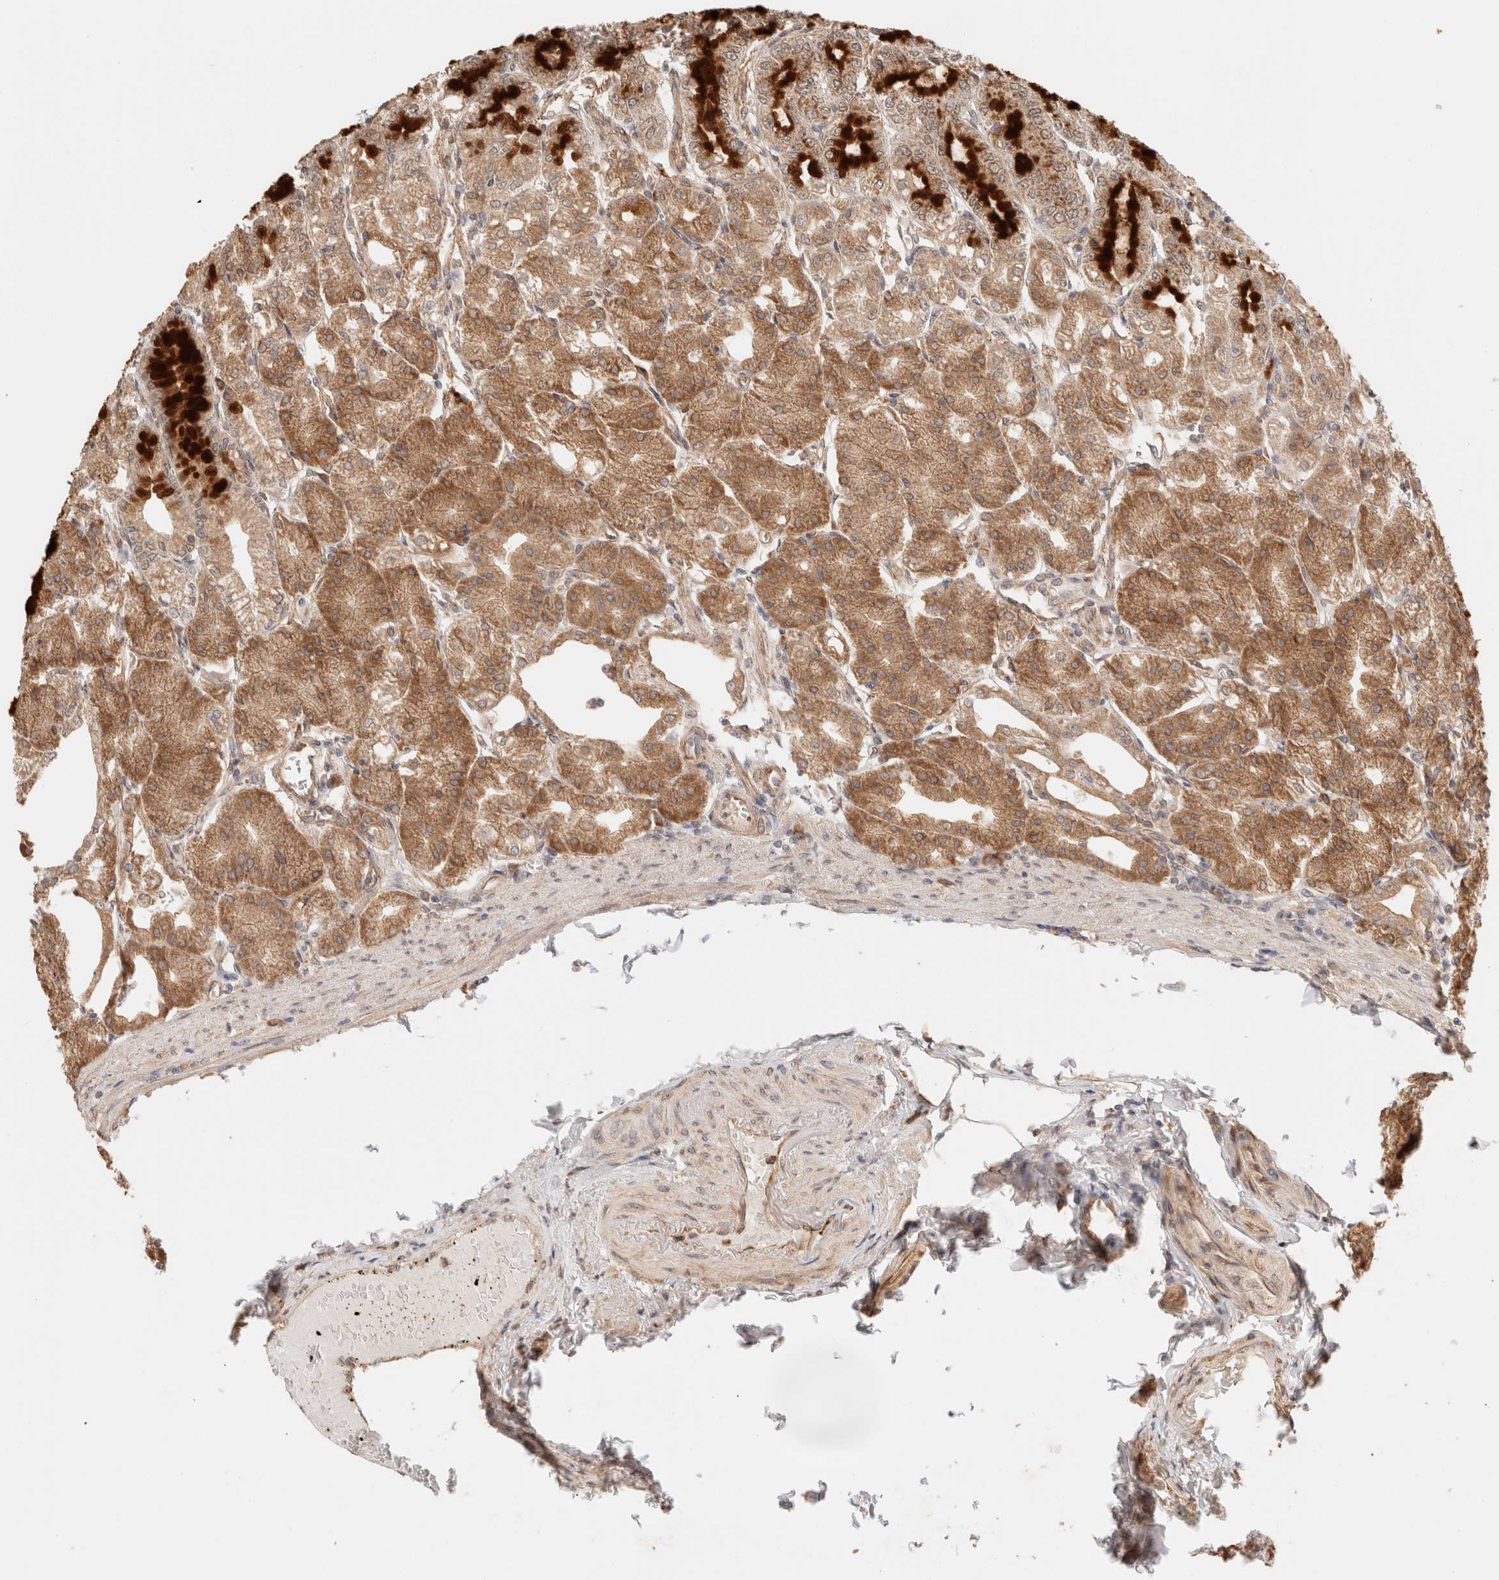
{"staining": {"intensity": "strong", "quantity": ">75%", "location": "cytoplasmic/membranous,nuclear"}, "tissue": "stomach", "cell_type": "Glandular cells", "image_type": "normal", "snomed": [{"axis": "morphology", "description": "Normal tissue, NOS"}, {"axis": "topography", "description": "Stomach, lower"}], "caption": "Strong cytoplasmic/membranous,nuclear protein expression is identified in about >75% of glandular cells in stomach. (DAB IHC, brown staining for protein, blue staining for nuclei).", "gene": "BRPF3", "patient": {"sex": "male", "age": 71}}